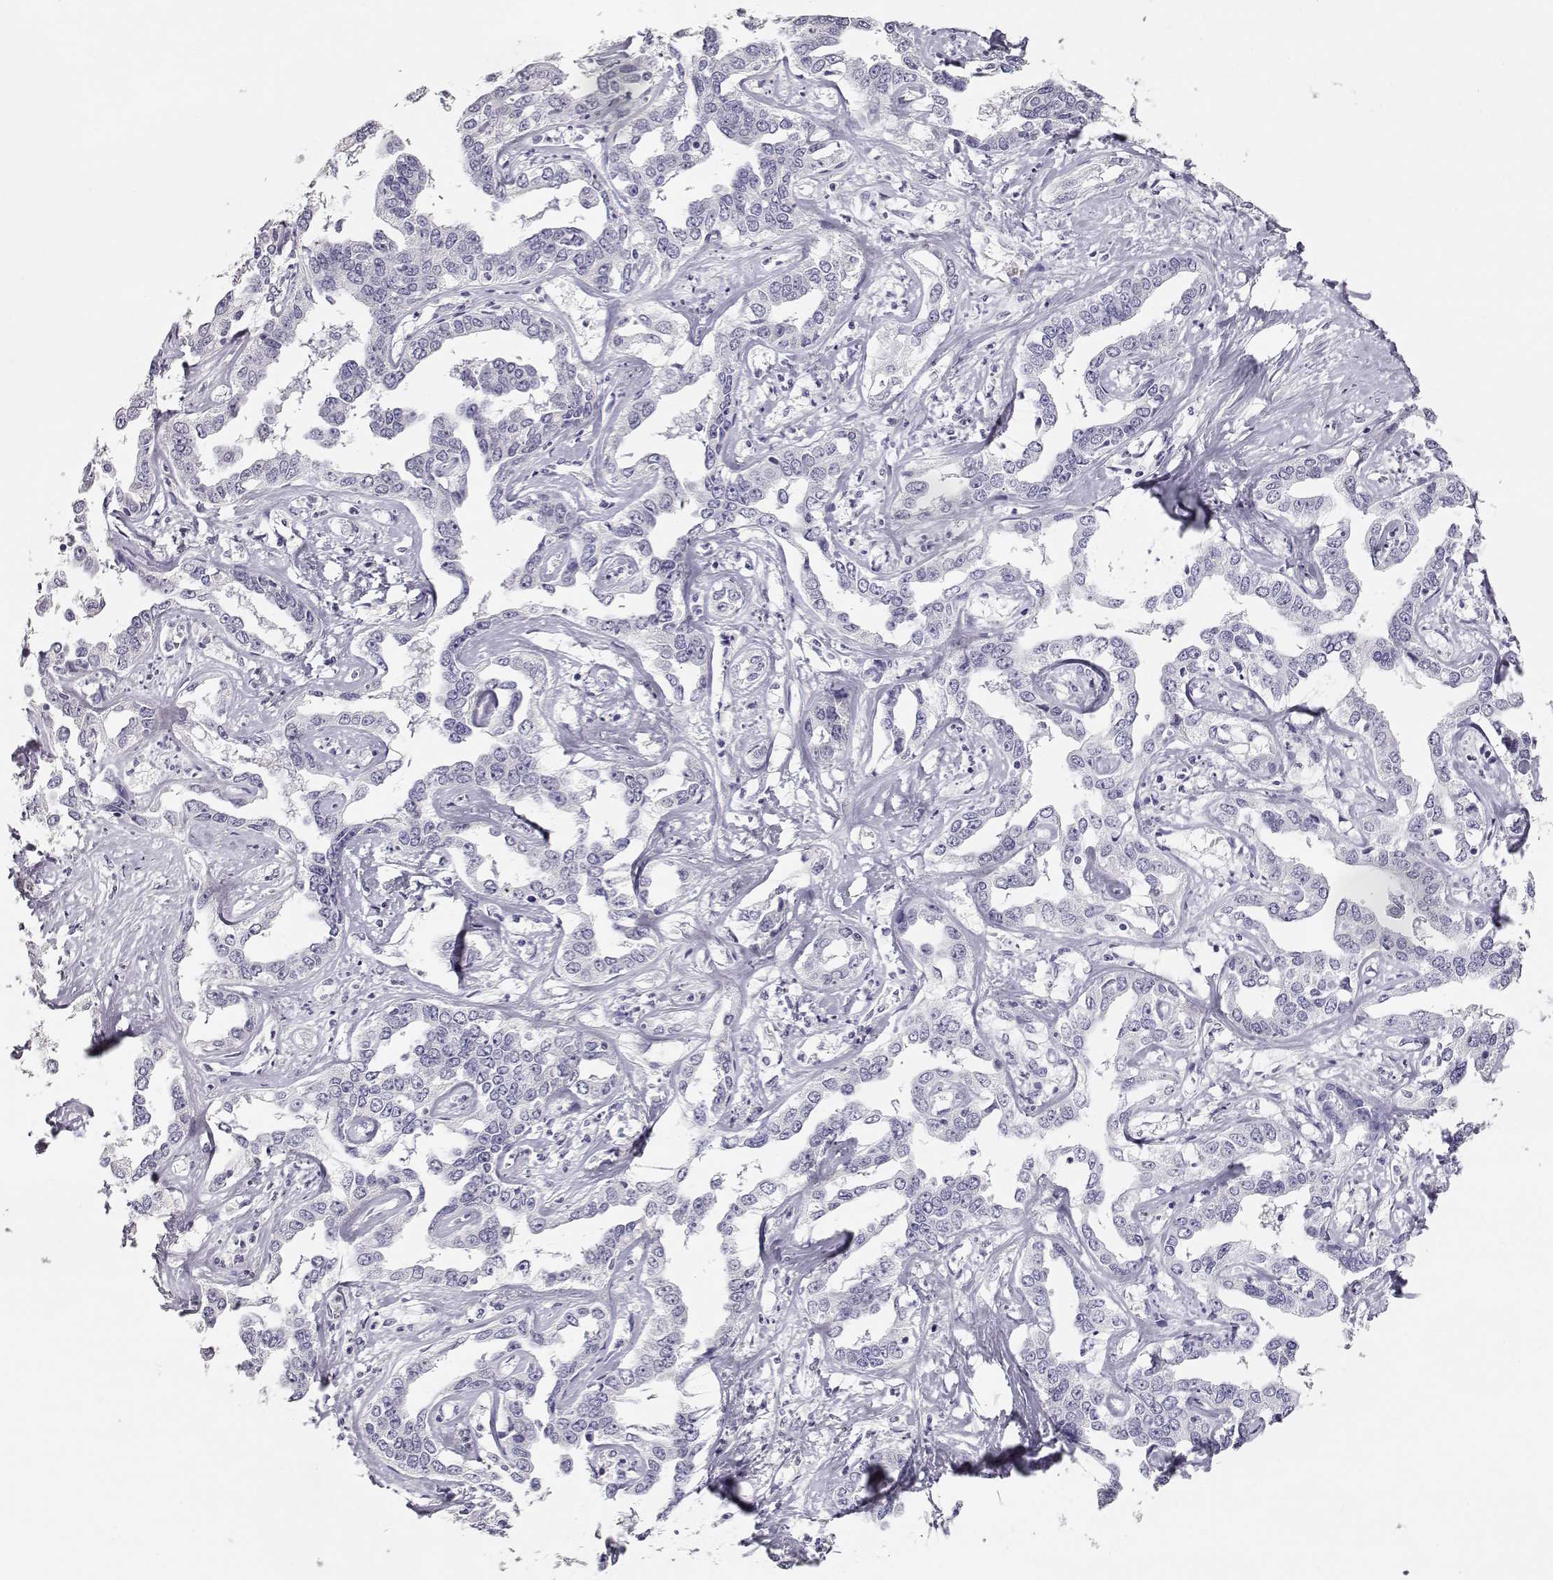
{"staining": {"intensity": "negative", "quantity": "none", "location": "none"}, "tissue": "liver cancer", "cell_type": "Tumor cells", "image_type": "cancer", "snomed": [{"axis": "morphology", "description": "Cholangiocarcinoma"}, {"axis": "topography", "description": "Liver"}], "caption": "DAB immunohistochemical staining of human liver cancer demonstrates no significant staining in tumor cells. (DAB (3,3'-diaminobenzidine) immunohistochemistry with hematoxylin counter stain).", "gene": "MAGEC1", "patient": {"sex": "male", "age": 59}}